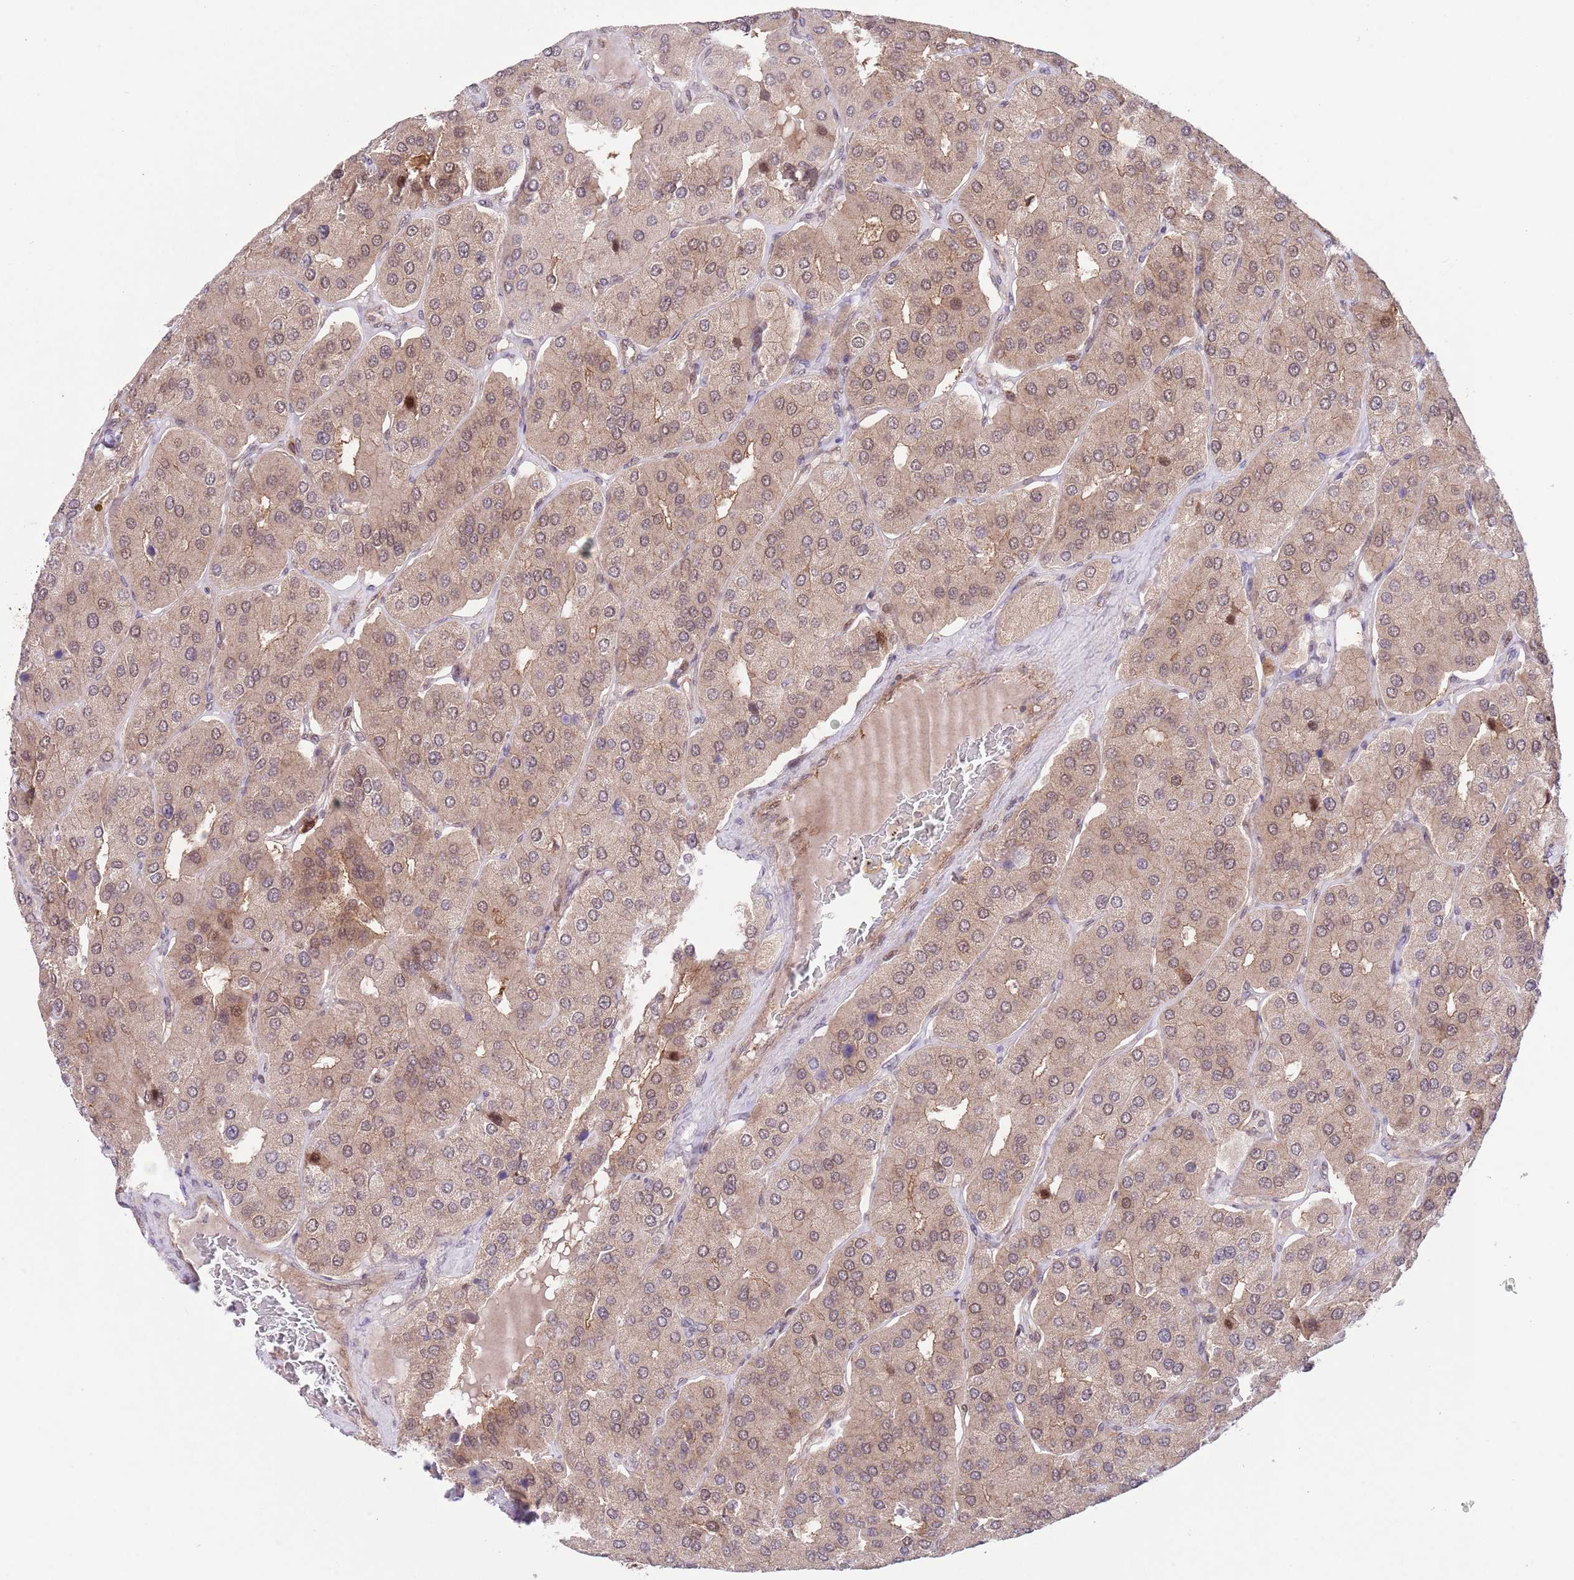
{"staining": {"intensity": "weak", "quantity": ">75%", "location": "cytoplasmic/membranous,nuclear"}, "tissue": "parathyroid gland", "cell_type": "Glandular cells", "image_type": "normal", "snomed": [{"axis": "morphology", "description": "Normal tissue, NOS"}, {"axis": "morphology", "description": "Adenoma, NOS"}, {"axis": "topography", "description": "Parathyroid gland"}], "caption": "The micrograph shows staining of benign parathyroid gland, revealing weak cytoplasmic/membranous,nuclear protein staining (brown color) within glandular cells. The staining was performed using DAB, with brown indicating positive protein expression. Nuclei are stained blue with hematoxylin.", "gene": "HDHD2", "patient": {"sex": "female", "age": 86}}